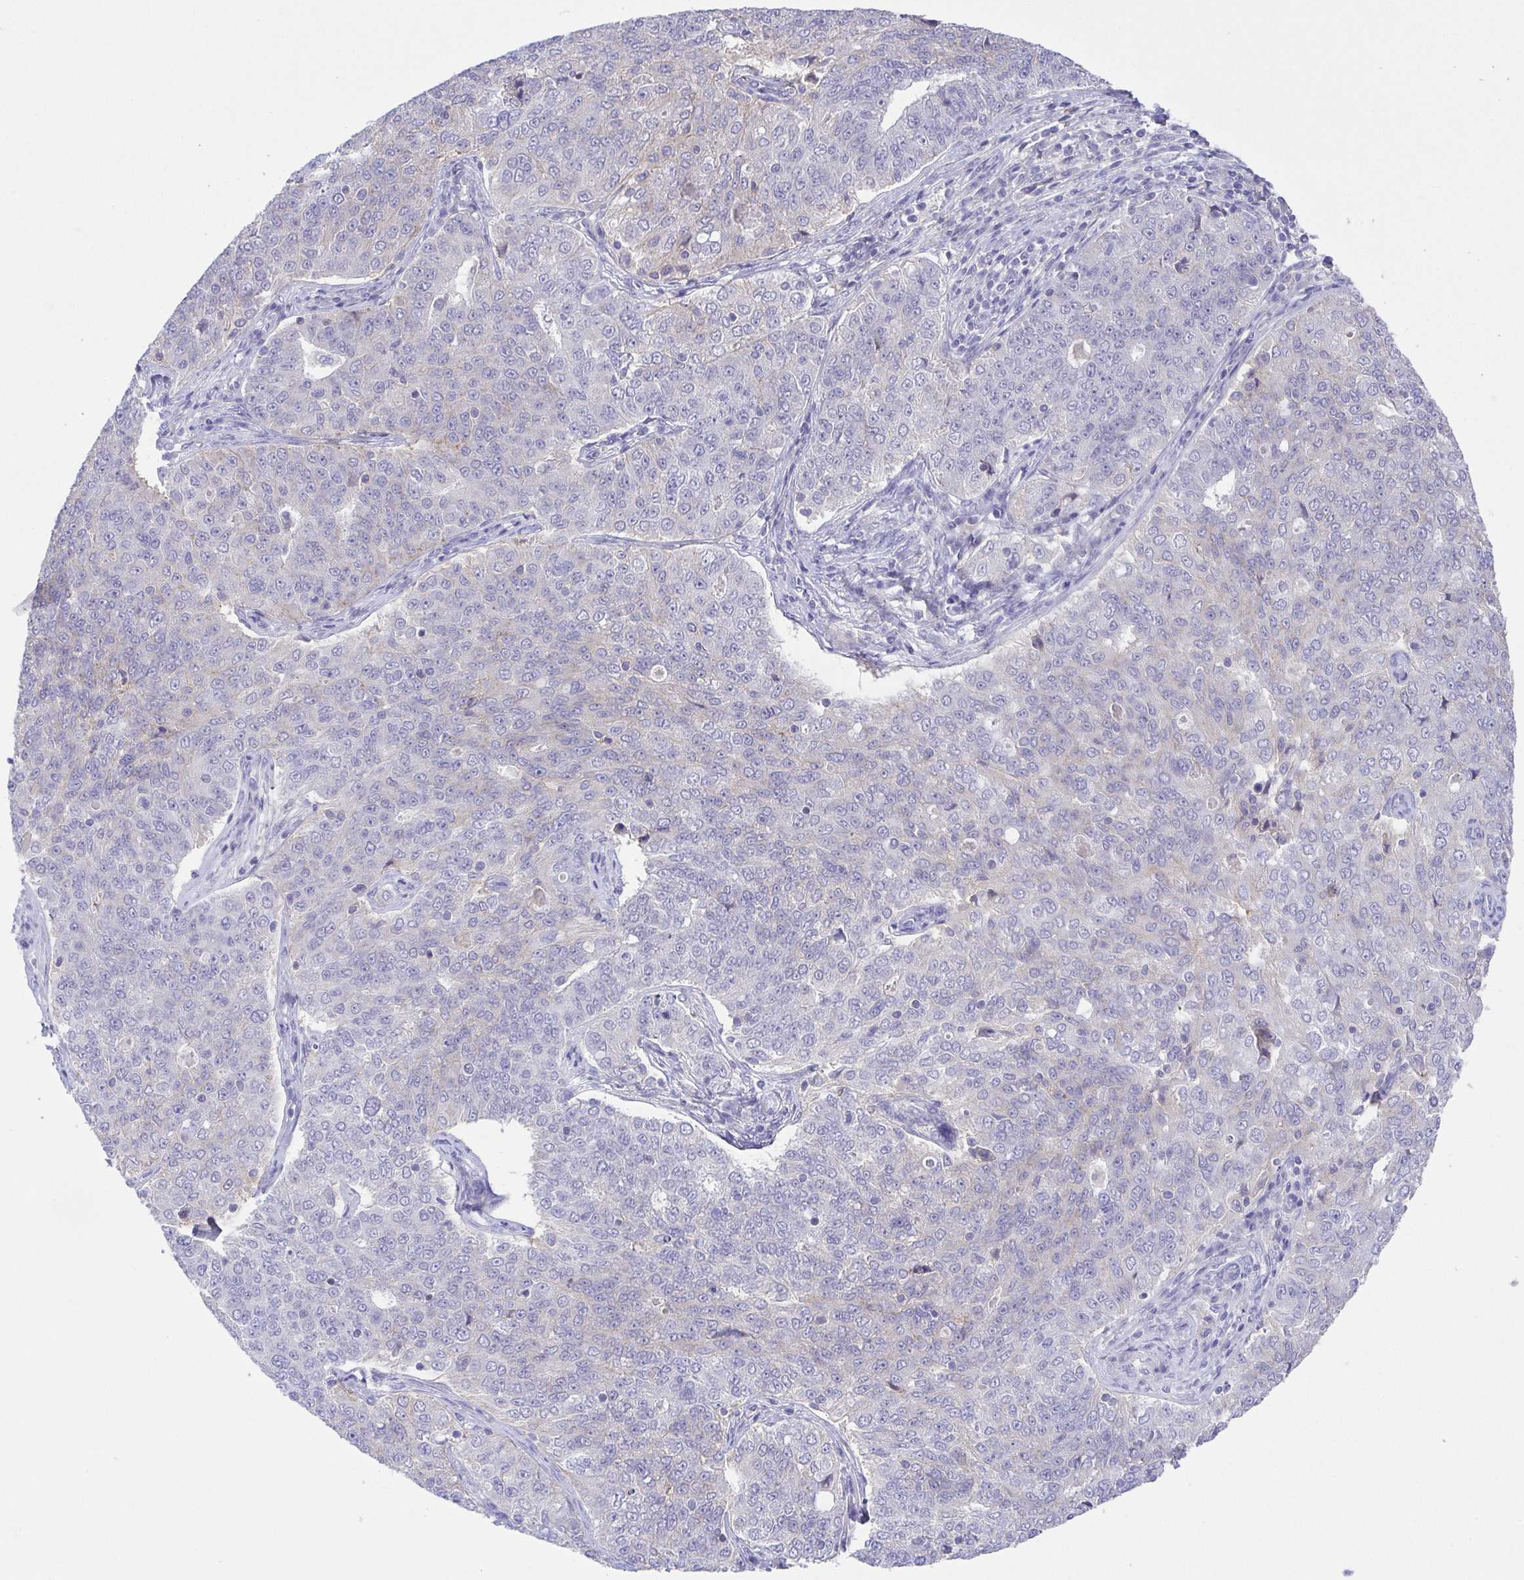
{"staining": {"intensity": "negative", "quantity": "none", "location": "none"}, "tissue": "endometrial cancer", "cell_type": "Tumor cells", "image_type": "cancer", "snomed": [{"axis": "morphology", "description": "Adenocarcinoma, NOS"}, {"axis": "topography", "description": "Endometrium"}], "caption": "Immunohistochemistry (IHC) micrograph of neoplastic tissue: human endometrial cancer (adenocarcinoma) stained with DAB shows no significant protein positivity in tumor cells.", "gene": "PRR14L", "patient": {"sex": "female", "age": 43}}